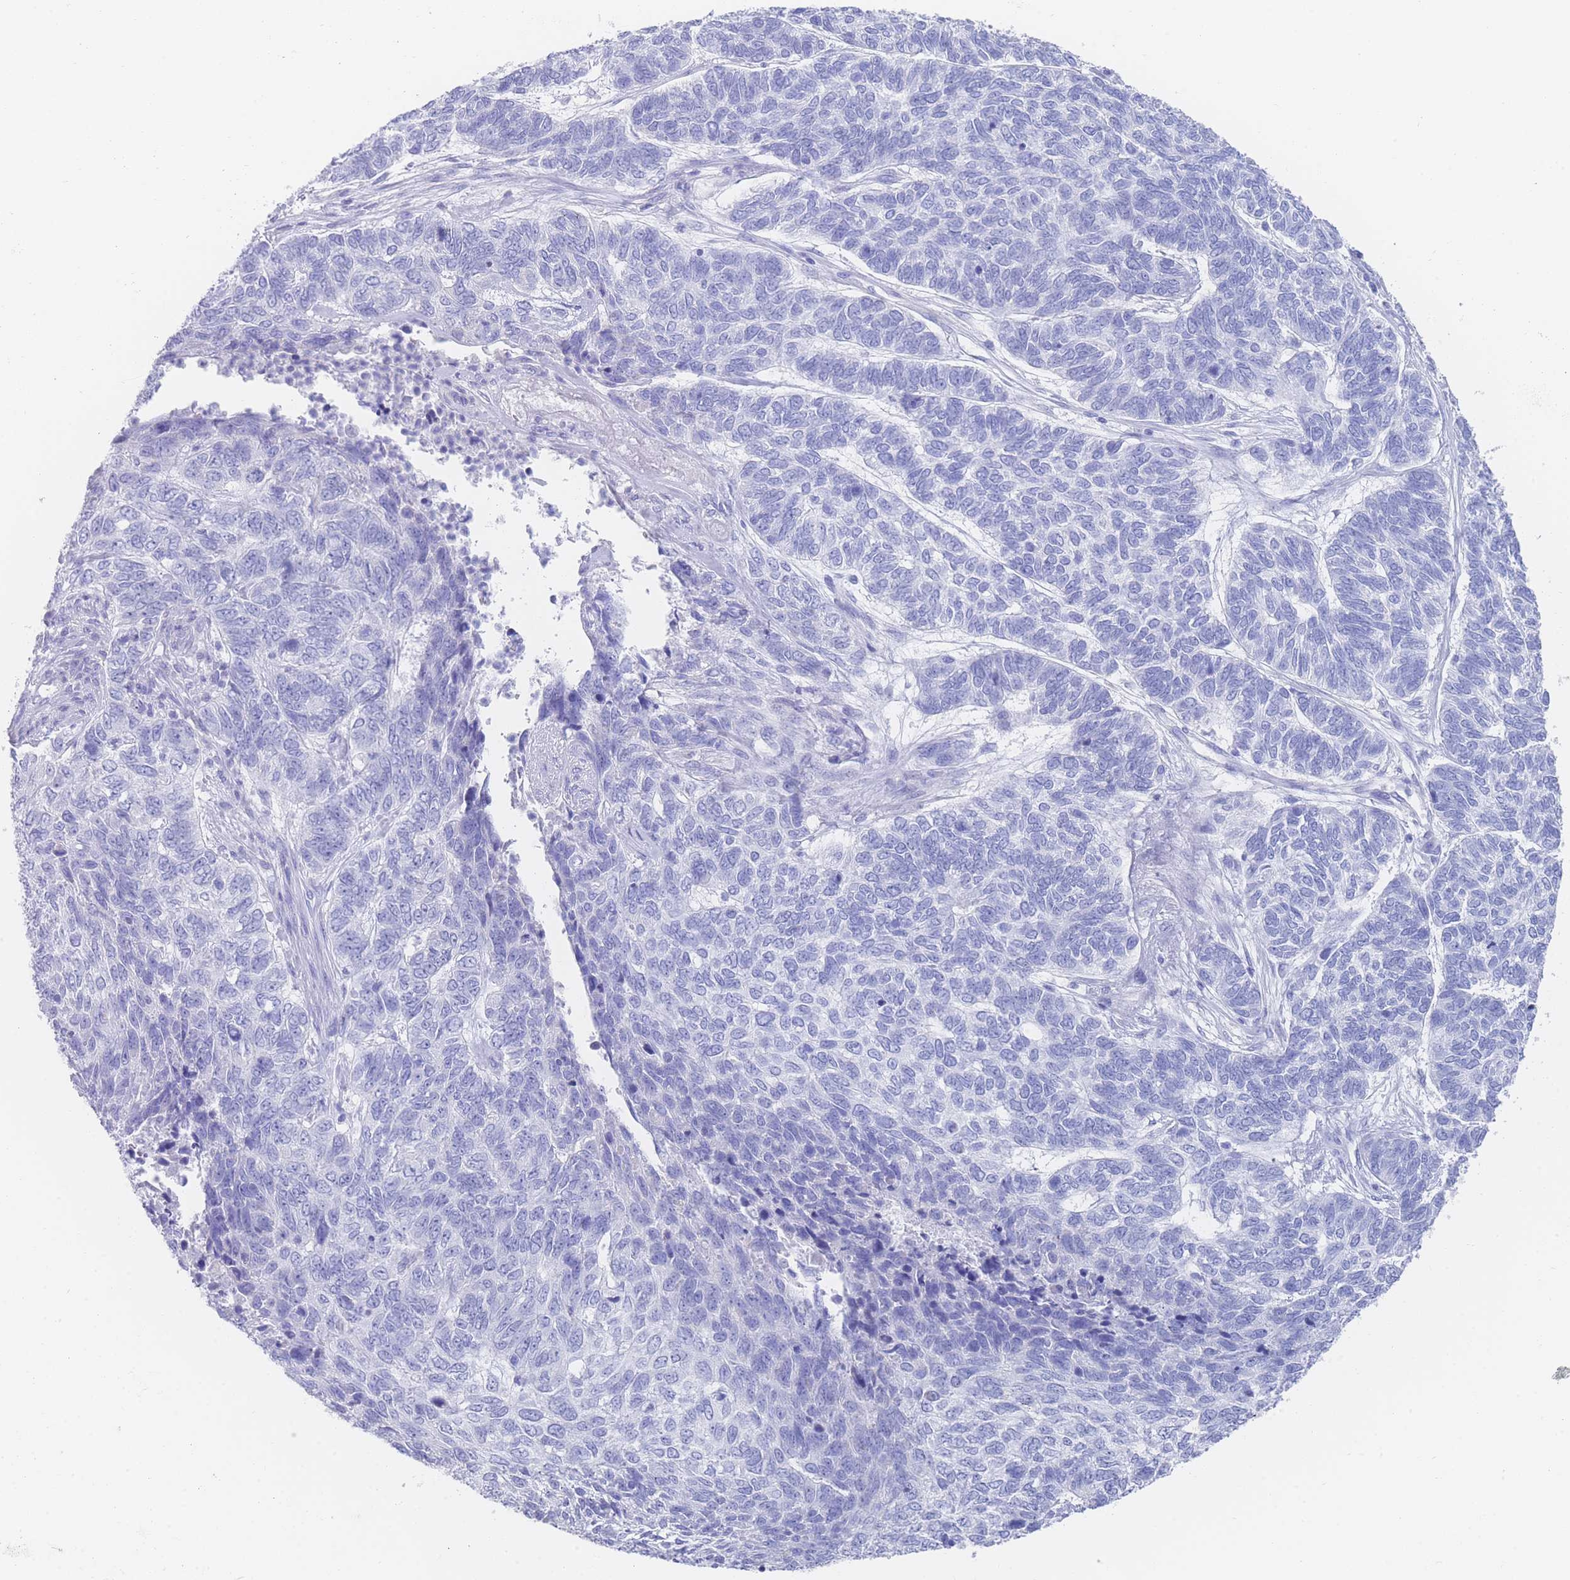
{"staining": {"intensity": "negative", "quantity": "none", "location": "none"}, "tissue": "skin cancer", "cell_type": "Tumor cells", "image_type": "cancer", "snomed": [{"axis": "morphology", "description": "Basal cell carcinoma"}, {"axis": "topography", "description": "Skin"}], "caption": "Basal cell carcinoma (skin) stained for a protein using immunohistochemistry (IHC) displays no staining tumor cells.", "gene": "LRRC37A", "patient": {"sex": "female", "age": 65}}